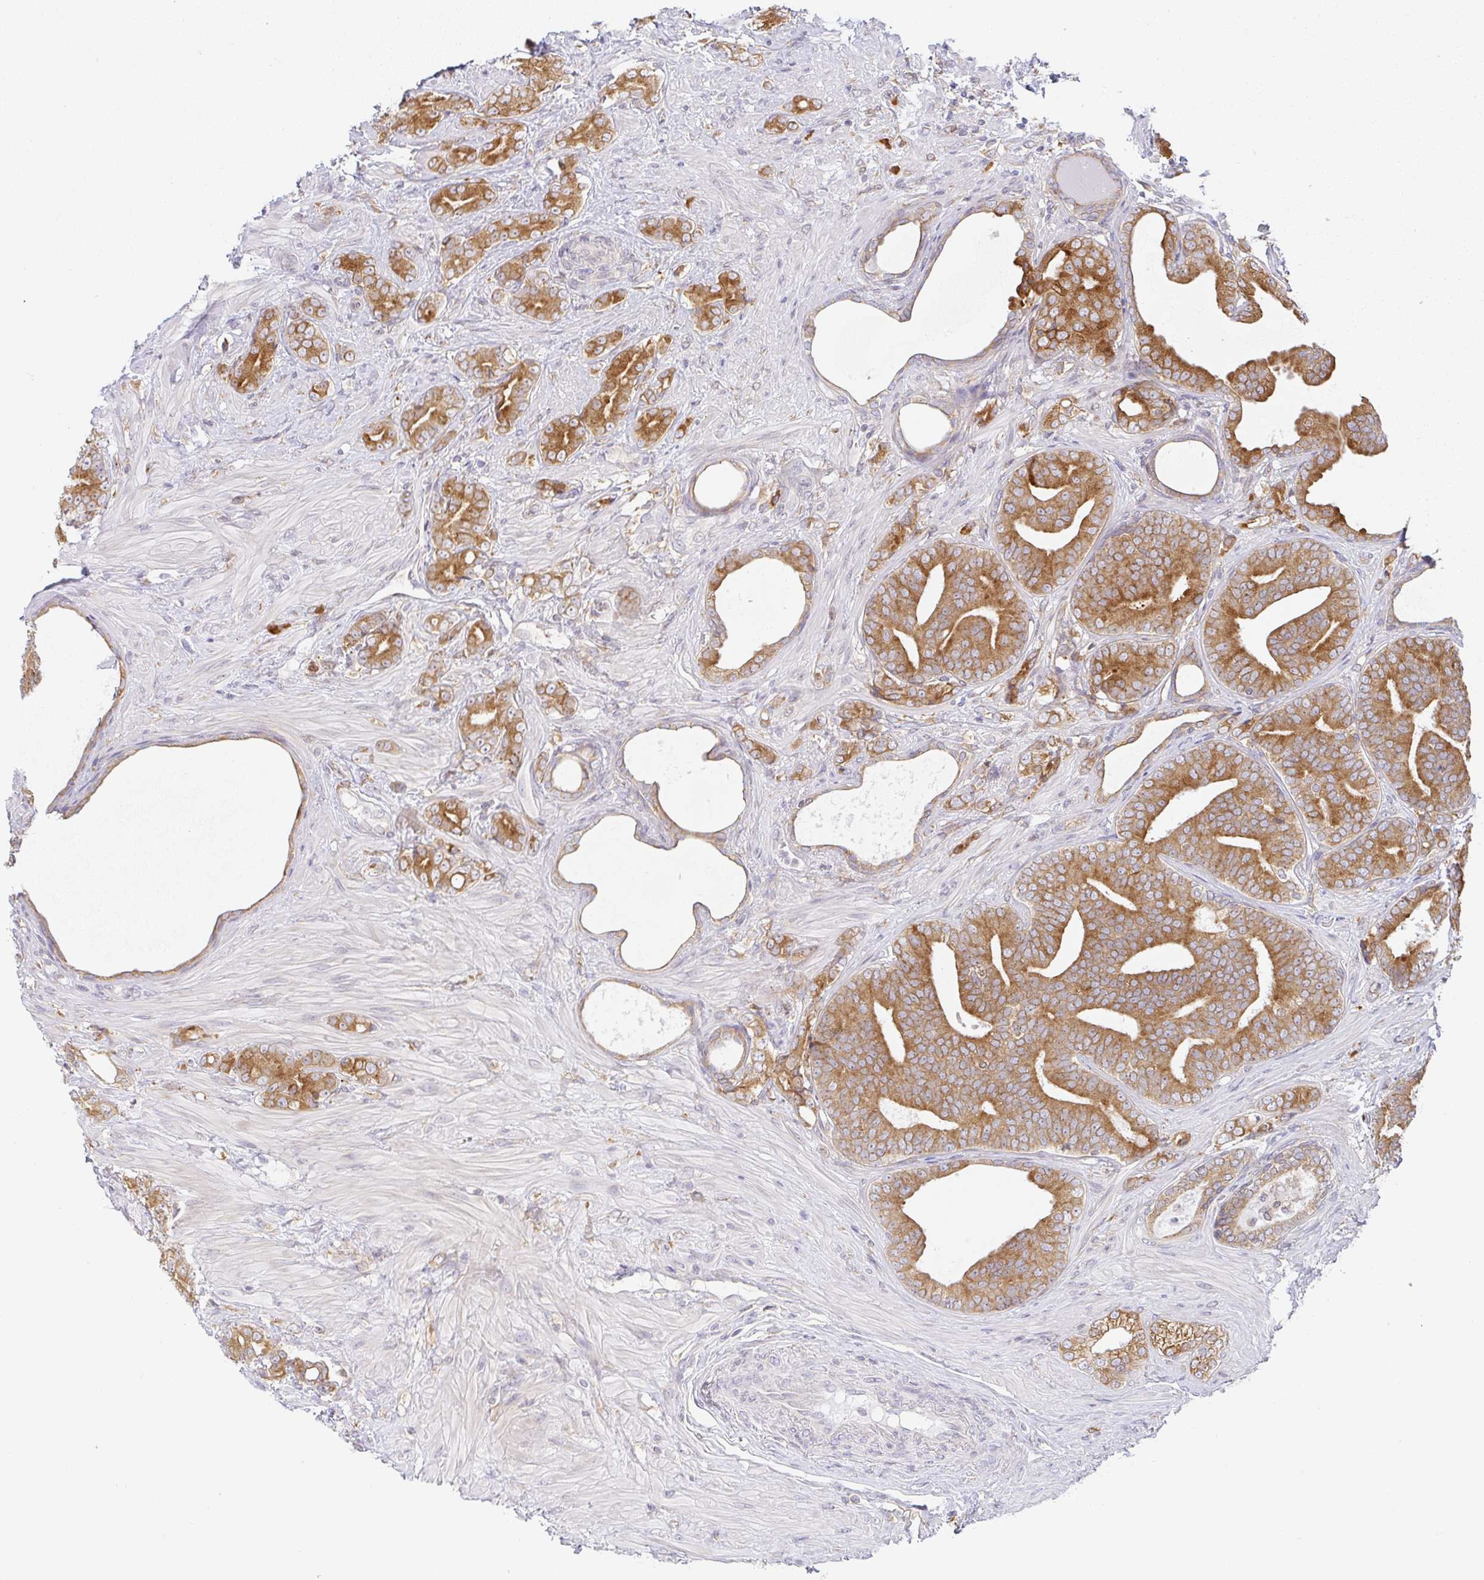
{"staining": {"intensity": "moderate", "quantity": ">75%", "location": "cytoplasmic/membranous"}, "tissue": "prostate cancer", "cell_type": "Tumor cells", "image_type": "cancer", "snomed": [{"axis": "morphology", "description": "Adenocarcinoma, High grade"}, {"axis": "topography", "description": "Prostate"}], "caption": "The photomicrograph displays staining of high-grade adenocarcinoma (prostate), revealing moderate cytoplasmic/membranous protein staining (brown color) within tumor cells.", "gene": "DERL2", "patient": {"sex": "male", "age": 62}}